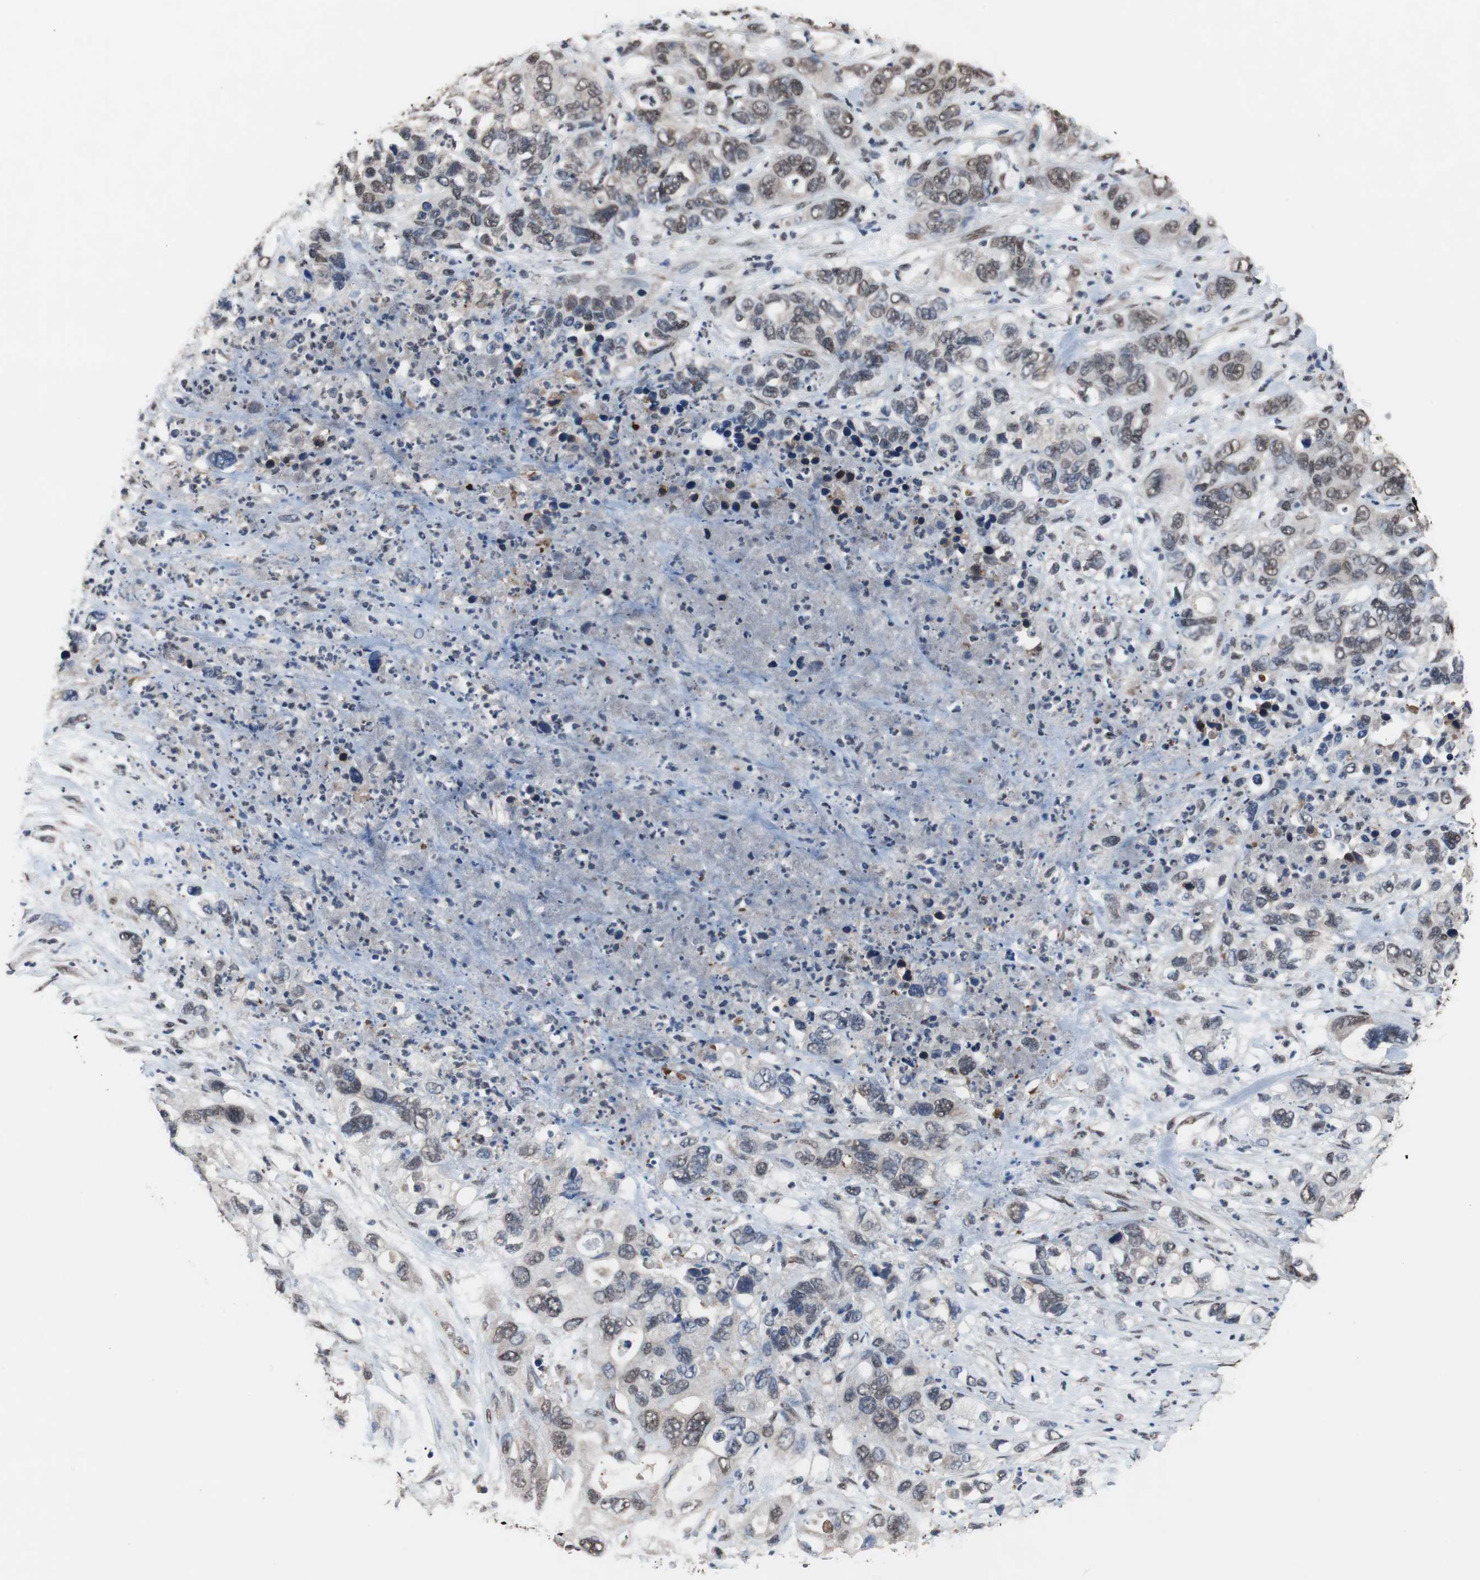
{"staining": {"intensity": "weak", "quantity": ">75%", "location": "cytoplasmic/membranous,nuclear"}, "tissue": "pancreatic cancer", "cell_type": "Tumor cells", "image_type": "cancer", "snomed": [{"axis": "morphology", "description": "Adenocarcinoma, NOS"}, {"axis": "topography", "description": "Pancreas"}], "caption": "Pancreatic adenocarcinoma stained with a protein marker demonstrates weak staining in tumor cells.", "gene": "MED27", "patient": {"sex": "female", "age": 71}}